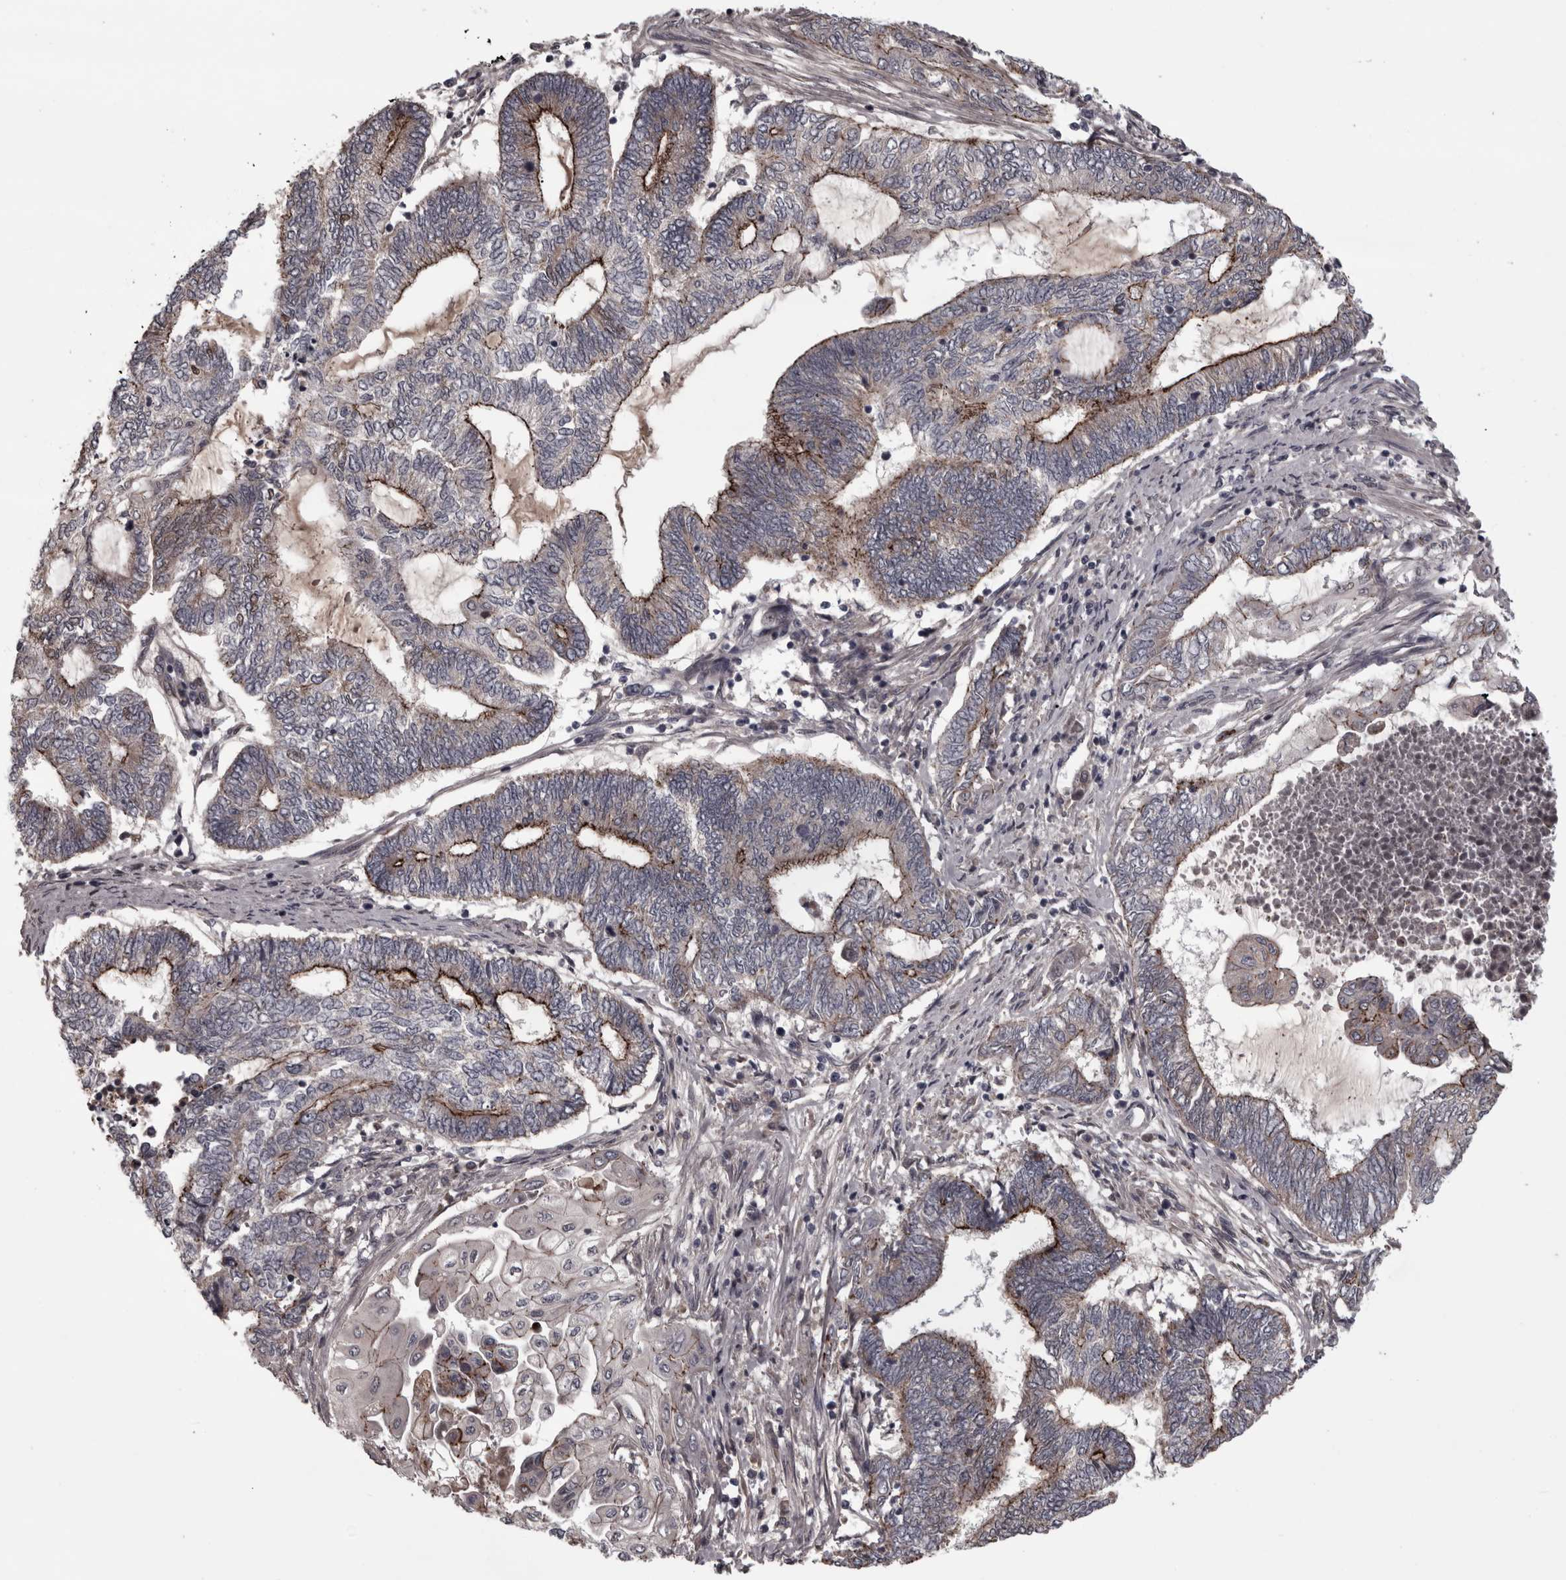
{"staining": {"intensity": "moderate", "quantity": "25%-75%", "location": "cytoplasmic/membranous"}, "tissue": "endometrial cancer", "cell_type": "Tumor cells", "image_type": "cancer", "snomed": [{"axis": "morphology", "description": "Adenocarcinoma, NOS"}, {"axis": "topography", "description": "Uterus"}, {"axis": "topography", "description": "Endometrium"}], "caption": "Human endometrial cancer (adenocarcinoma) stained with a protein marker shows moderate staining in tumor cells.", "gene": "PCDH17", "patient": {"sex": "female", "age": 70}}